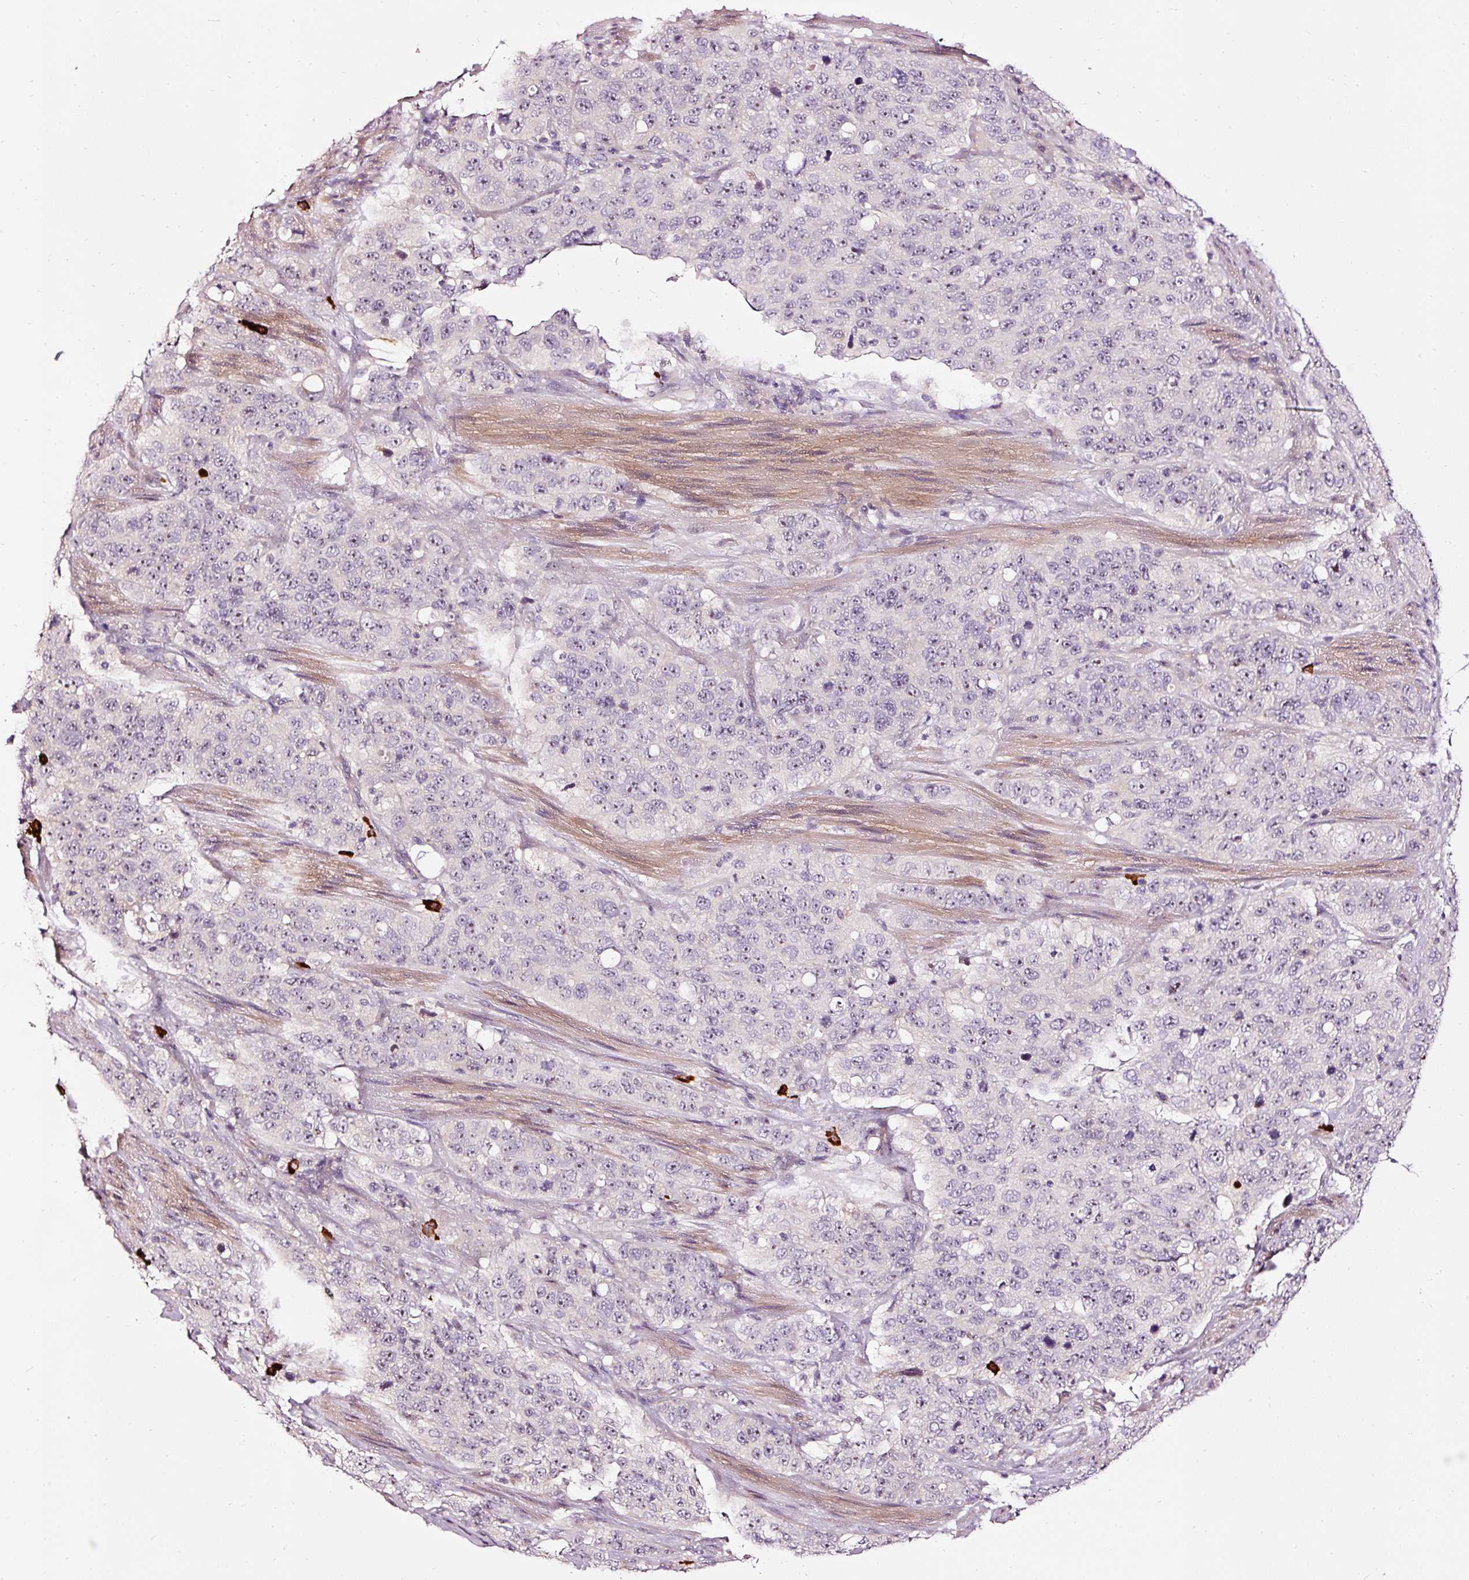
{"staining": {"intensity": "weak", "quantity": "<25%", "location": "nuclear"}, "tissue": "stomach cancer", "cell_type": "Tumor cells", "image_type": "cancer", "snomed": [{"axis": "morphology", "description": "Adenocarcinoma, NOS"}, {"axis": "topography", "description": "Stomach"}], "caption": "Tumor cells are negative for brown protein staining in stomach cancer. The staining is performed using DAB (3,3'-diaminobenzidine) brown chromogen with nuclei counter-stained in using hematoxylin.", "gene": "UTP14A", "patient": {"sex": "male", "age": 48}}